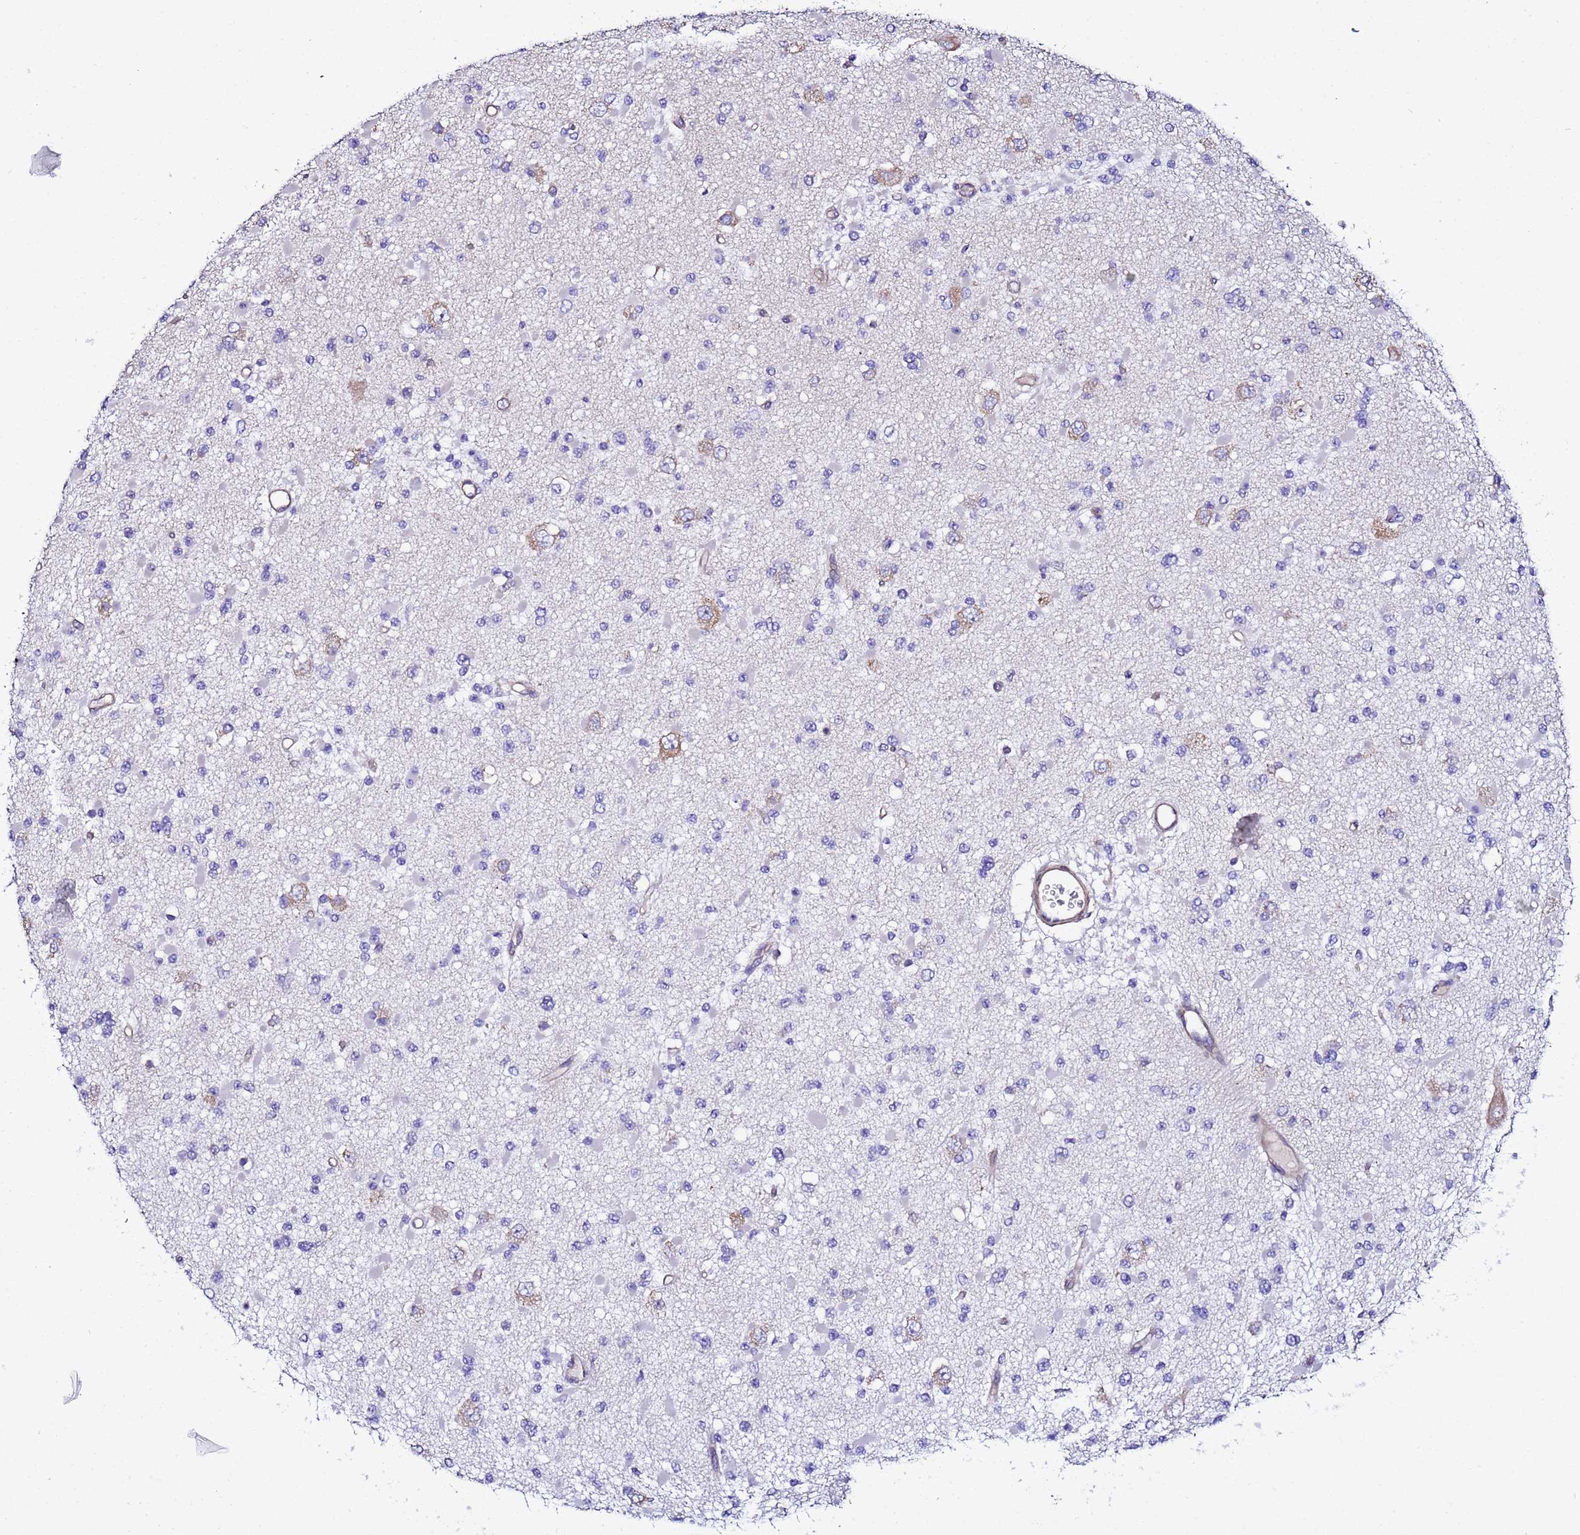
{"staining": {"intensity": "negative", "quantity": "none", "location": "none"}, "tissue": "glioma", "cell_type": "Tumor cells", "image_type": "cancer", "snomed": [{"axis": "morphology", "description": "Glioma, malignant, Low grade"}, {"axis": "topography", "description": "Brain"}], "caption": "An image of human glioma is negative for staining in tumor cells. (DAB immunohistochemistry (IHC) with hematoxylin counter stain).", "gene": "JRKL", "patient": {"sex": "female", "age": 22}}